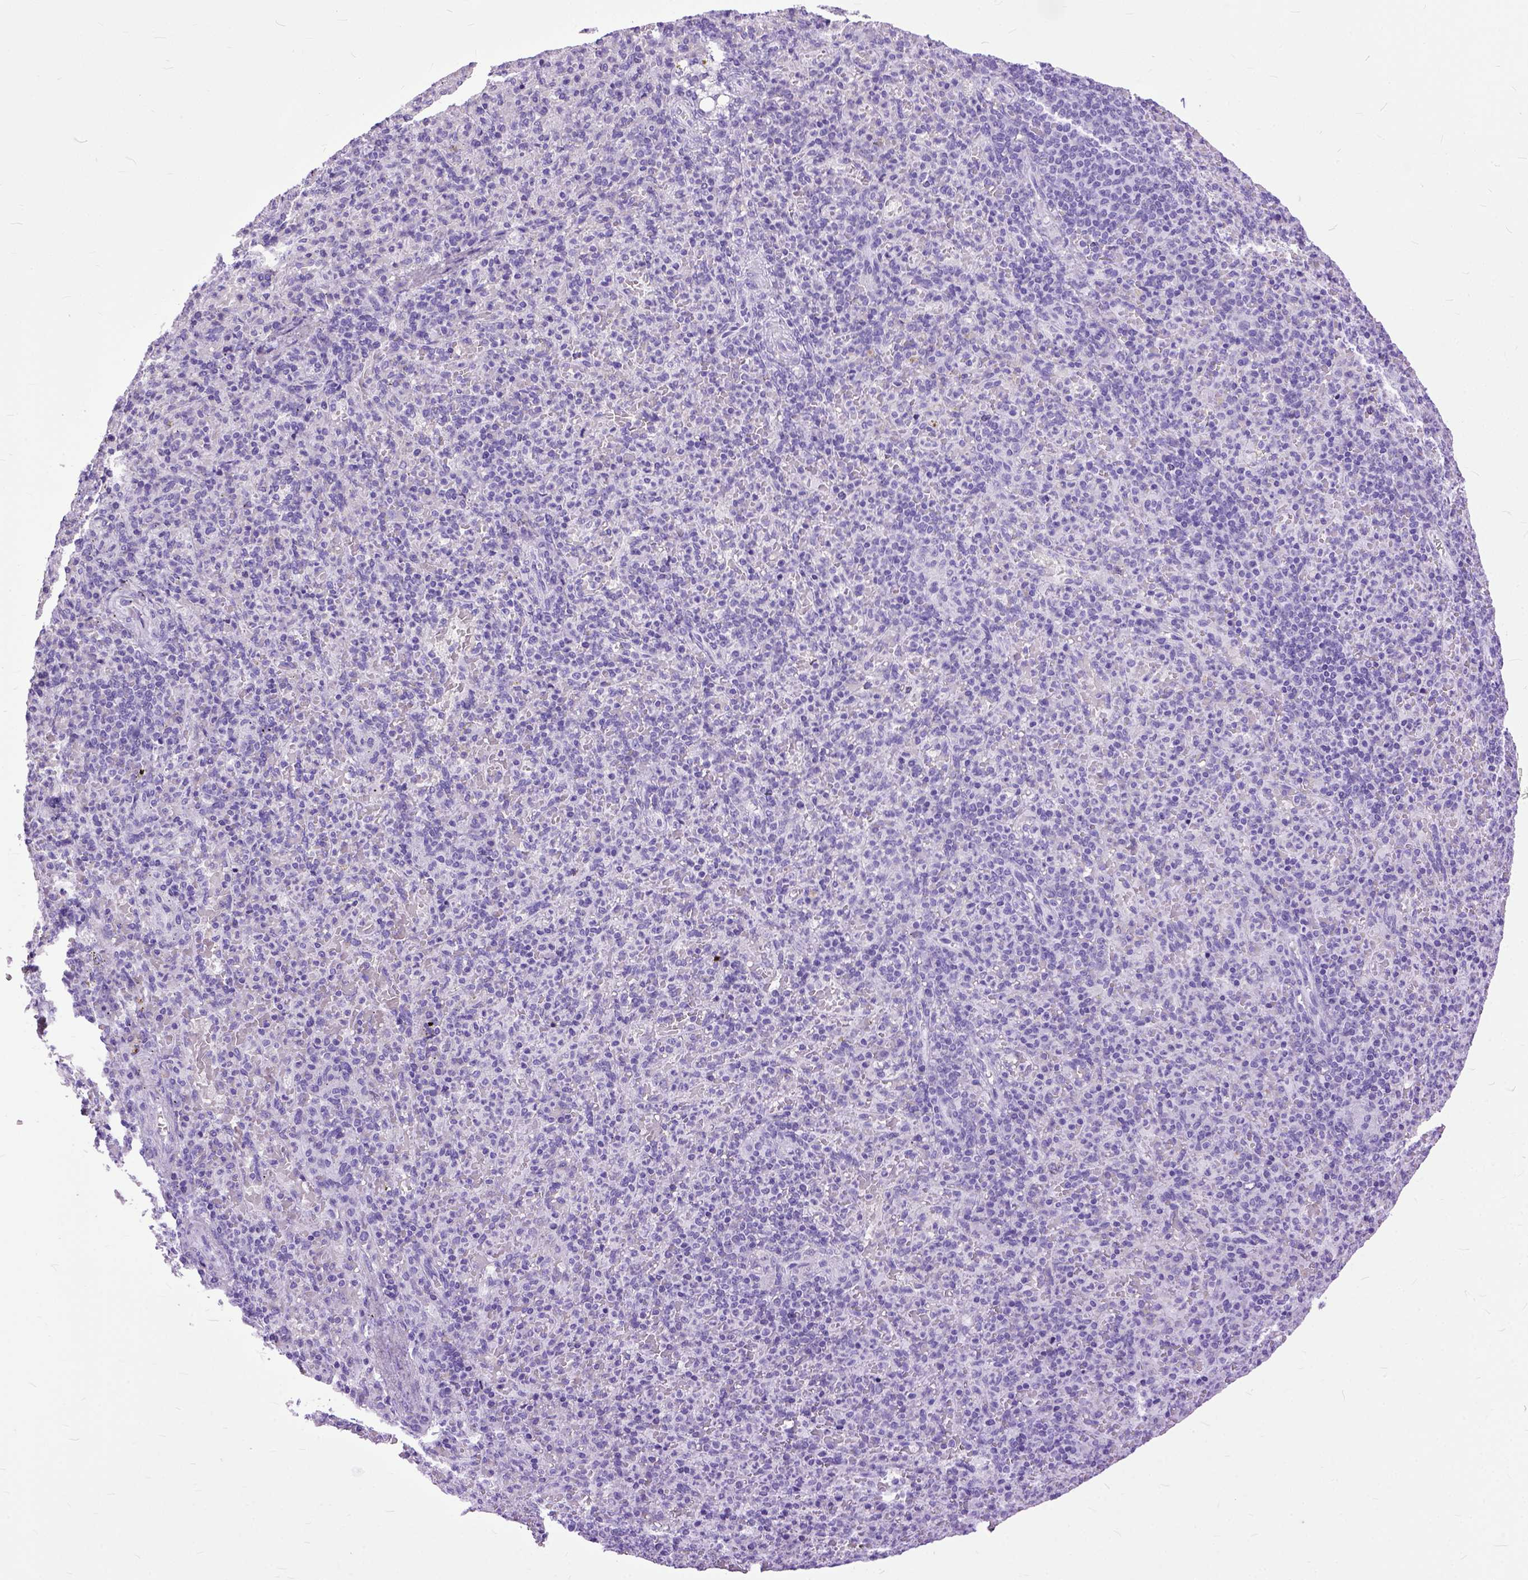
{"staining": {"intensity": "negative", "quantity": "none", "location": "none"}, "tissue": "spleen", "cell_type": "Cells in red pulp", "image_type": "normal", "snomed": [{"axis": "morphology", "description": "Normal tissue, NOS"}, {"axis": "topography", "description": "Spleen"}], "caption": "Immunohistochemical staining of benign human spleen exhibits no significant staining in cells in red pulp.", "gene": "GNGT1", "patient": {"sex": "female", "age": 74}}